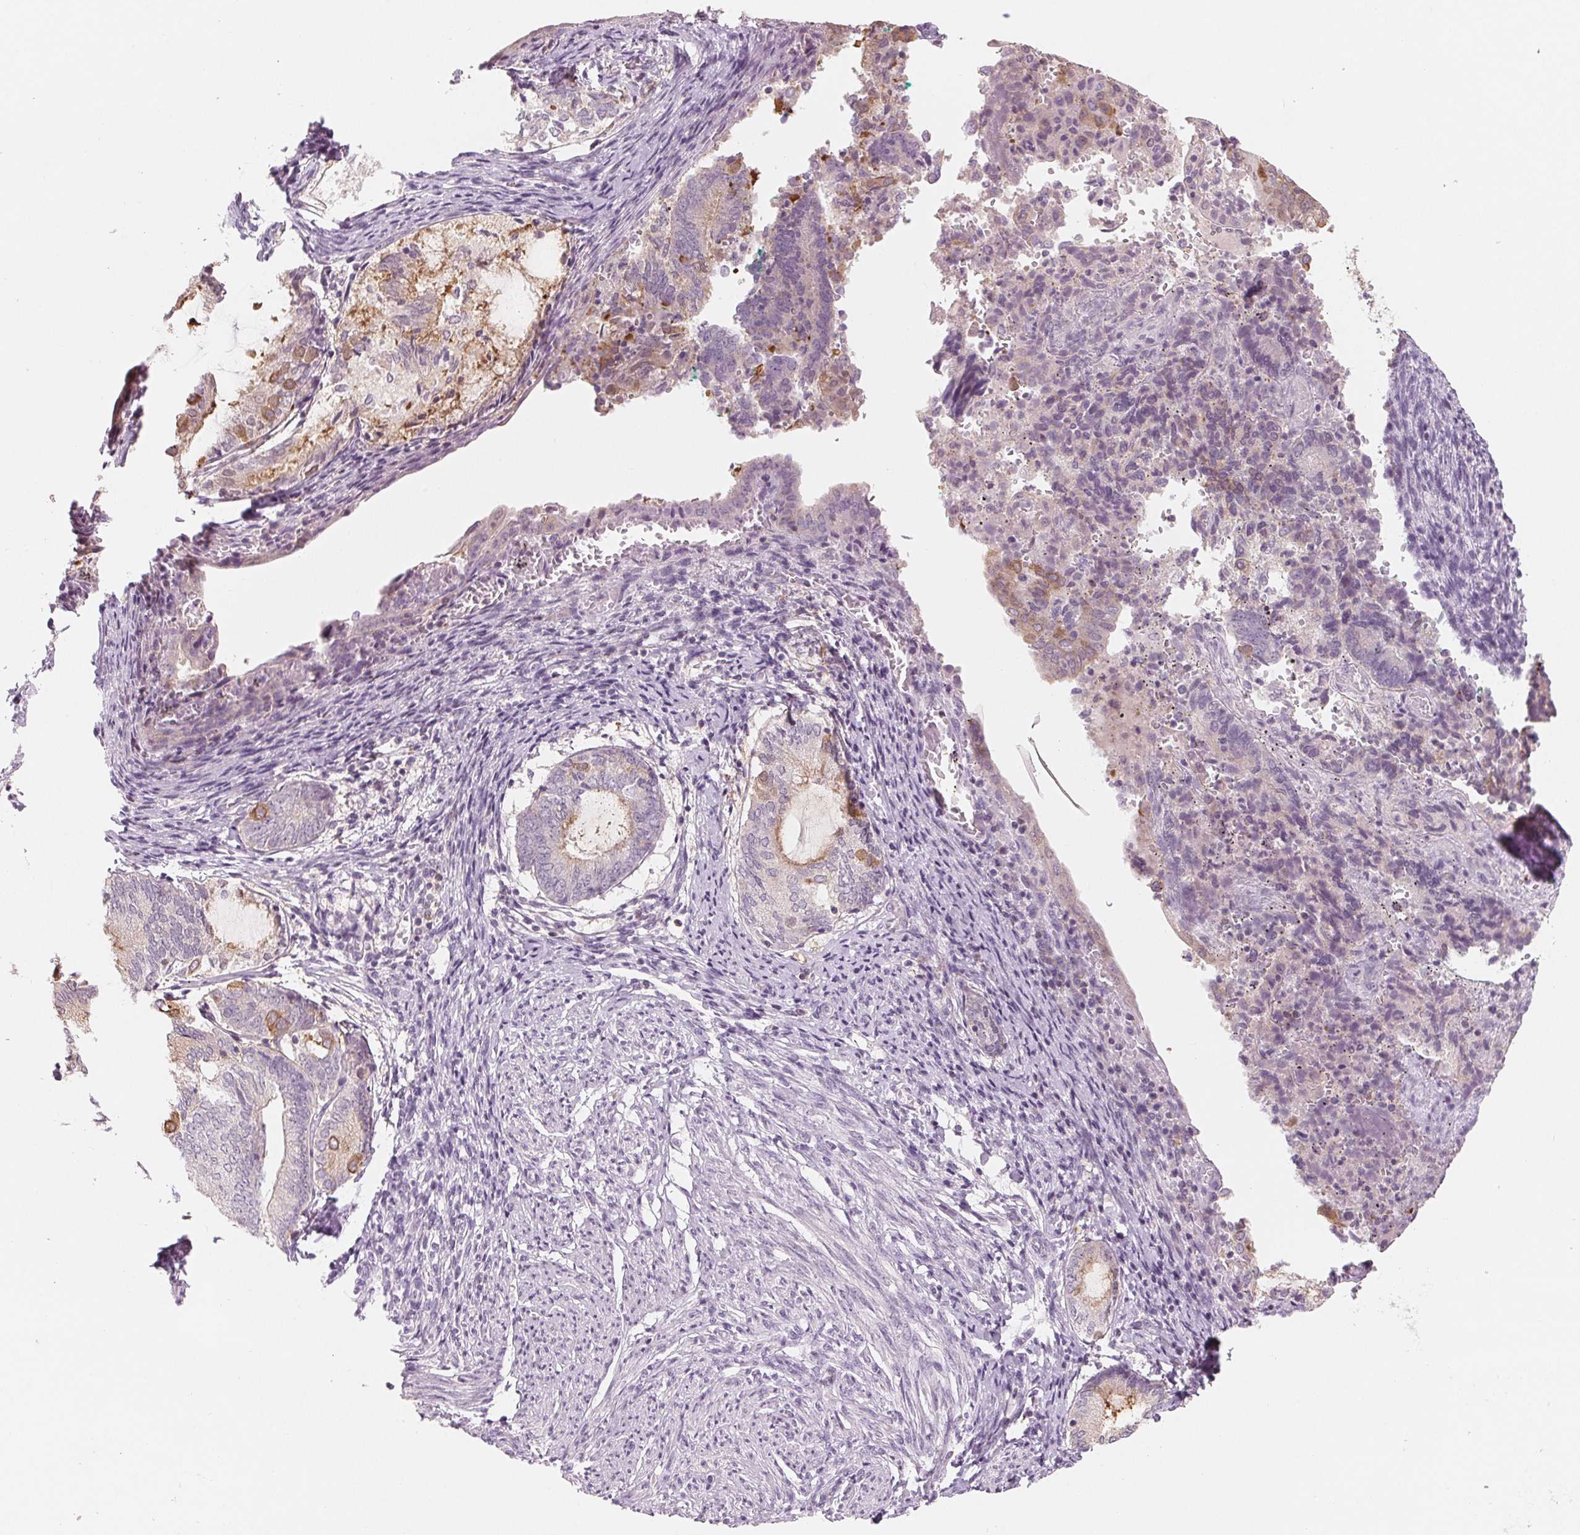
{"staining": {"intensity": "negative", "quantity": "none", "location": "none"}, "tissue": "endometrium", "cell_type": "Cells in endometrial stroma", "image_type": "normal", "snomed": [{"axis": "morphology", "description": "Normal tissue, NOS"}, {"axis": "topography", "description": "Endometrium"}], "caption": "There is no significant expression in cells in endometrial stroma of endometrium. (DAB (3,3'-diaminobenzidine) immunohistochemistry visualized using brightfield microscopy, high magnification).", "gene": "VTCN1", "patient": {"sex": "female", "age": 50}}